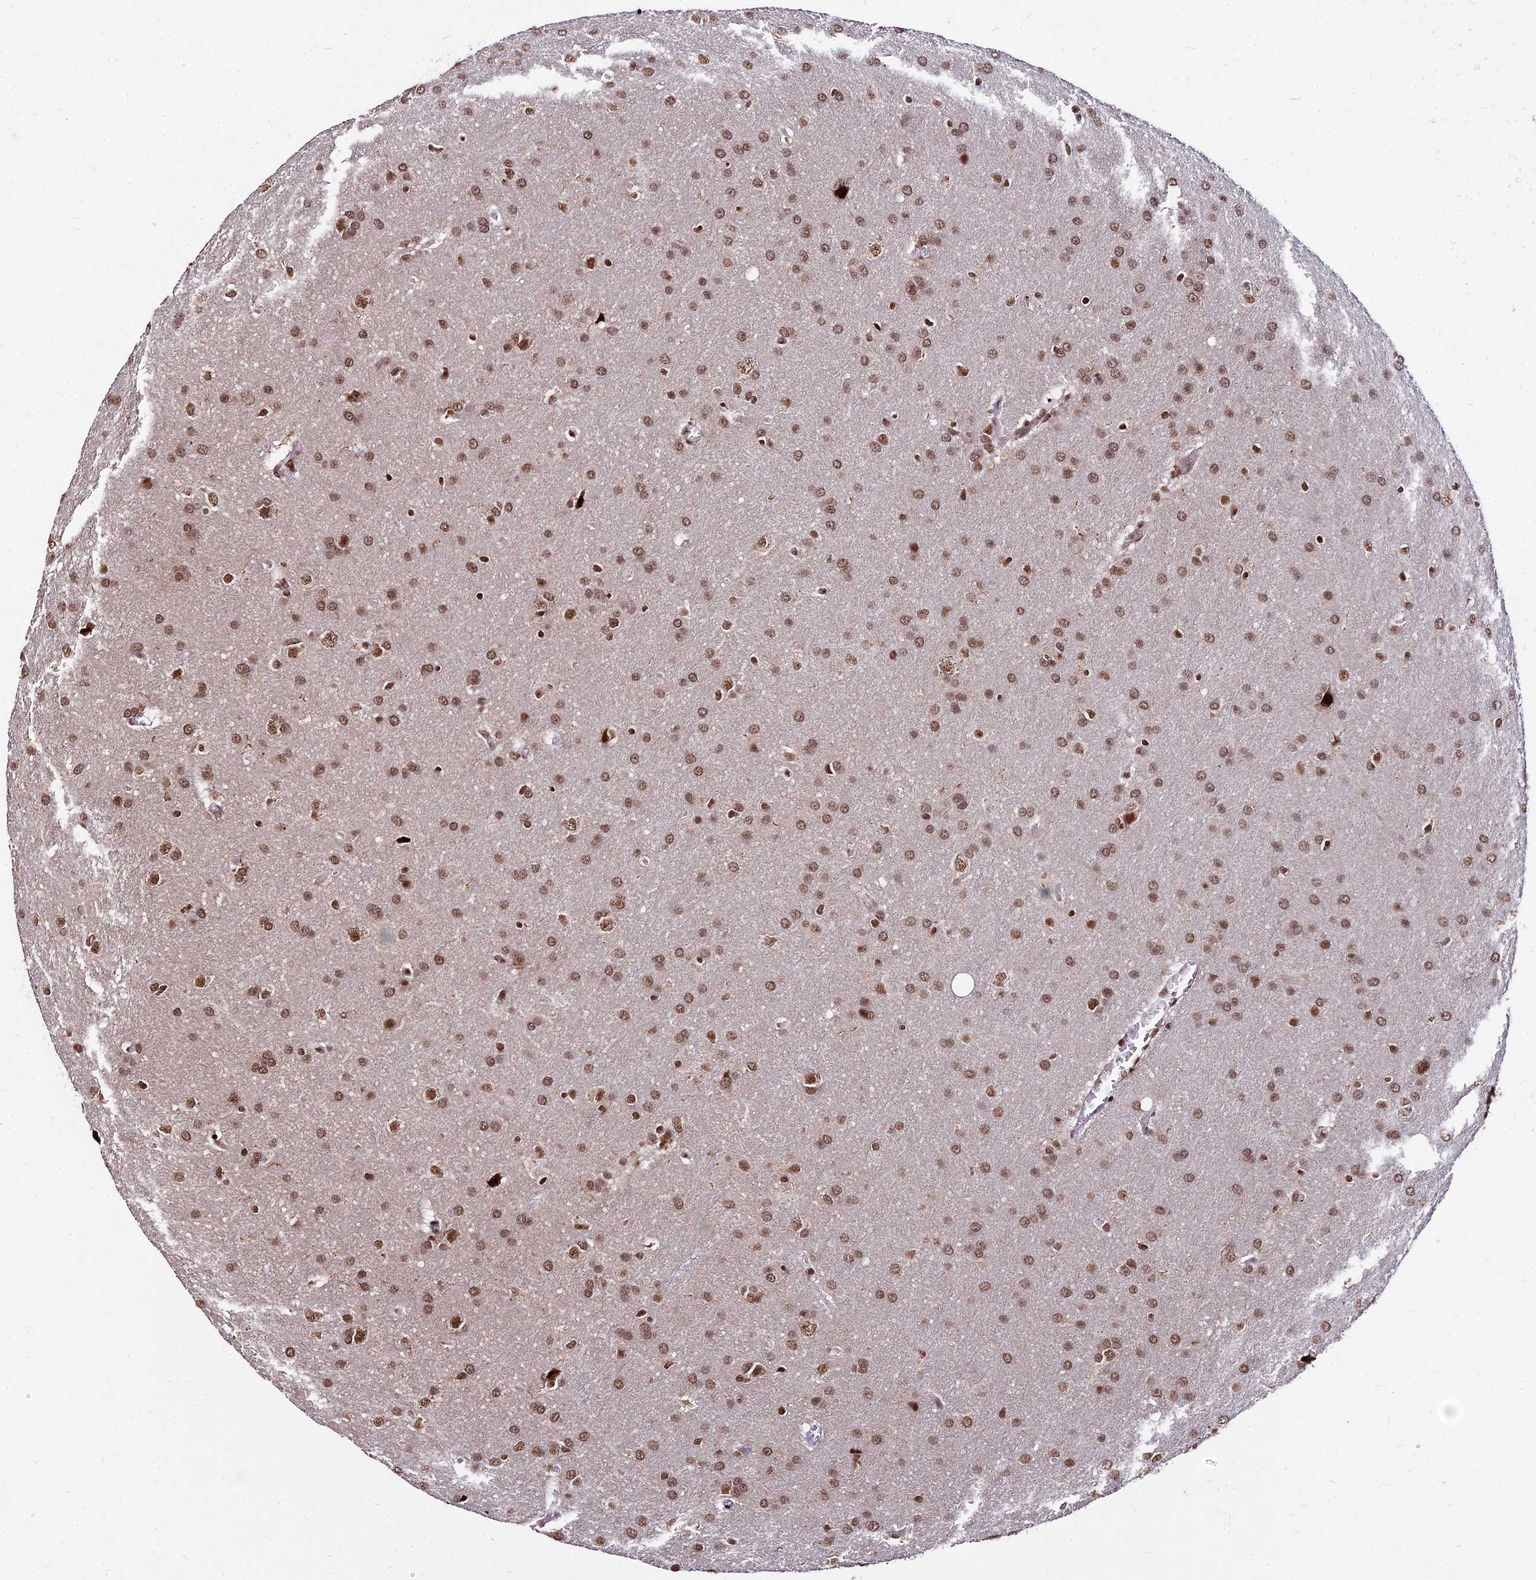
{"staining": {"intensity": "moderate", "quantity": ">75%", "location": "nuclear"}, "tissue": "glioma", "cell_type": "Tumor cells", "image_type": "cancer", "snomed": [{"axis": "morphology", "description": "Glioma, malignant, Low grade"}, {"axis": "topography", "description": "Brain"}], "caption": "Brown immunohistochemical staining in glioma displays moderate nuclear positivity in approximately >75% of tumor cells.", "gene": "ZBED4", "patient": {"sex": "female", "age": 32}}